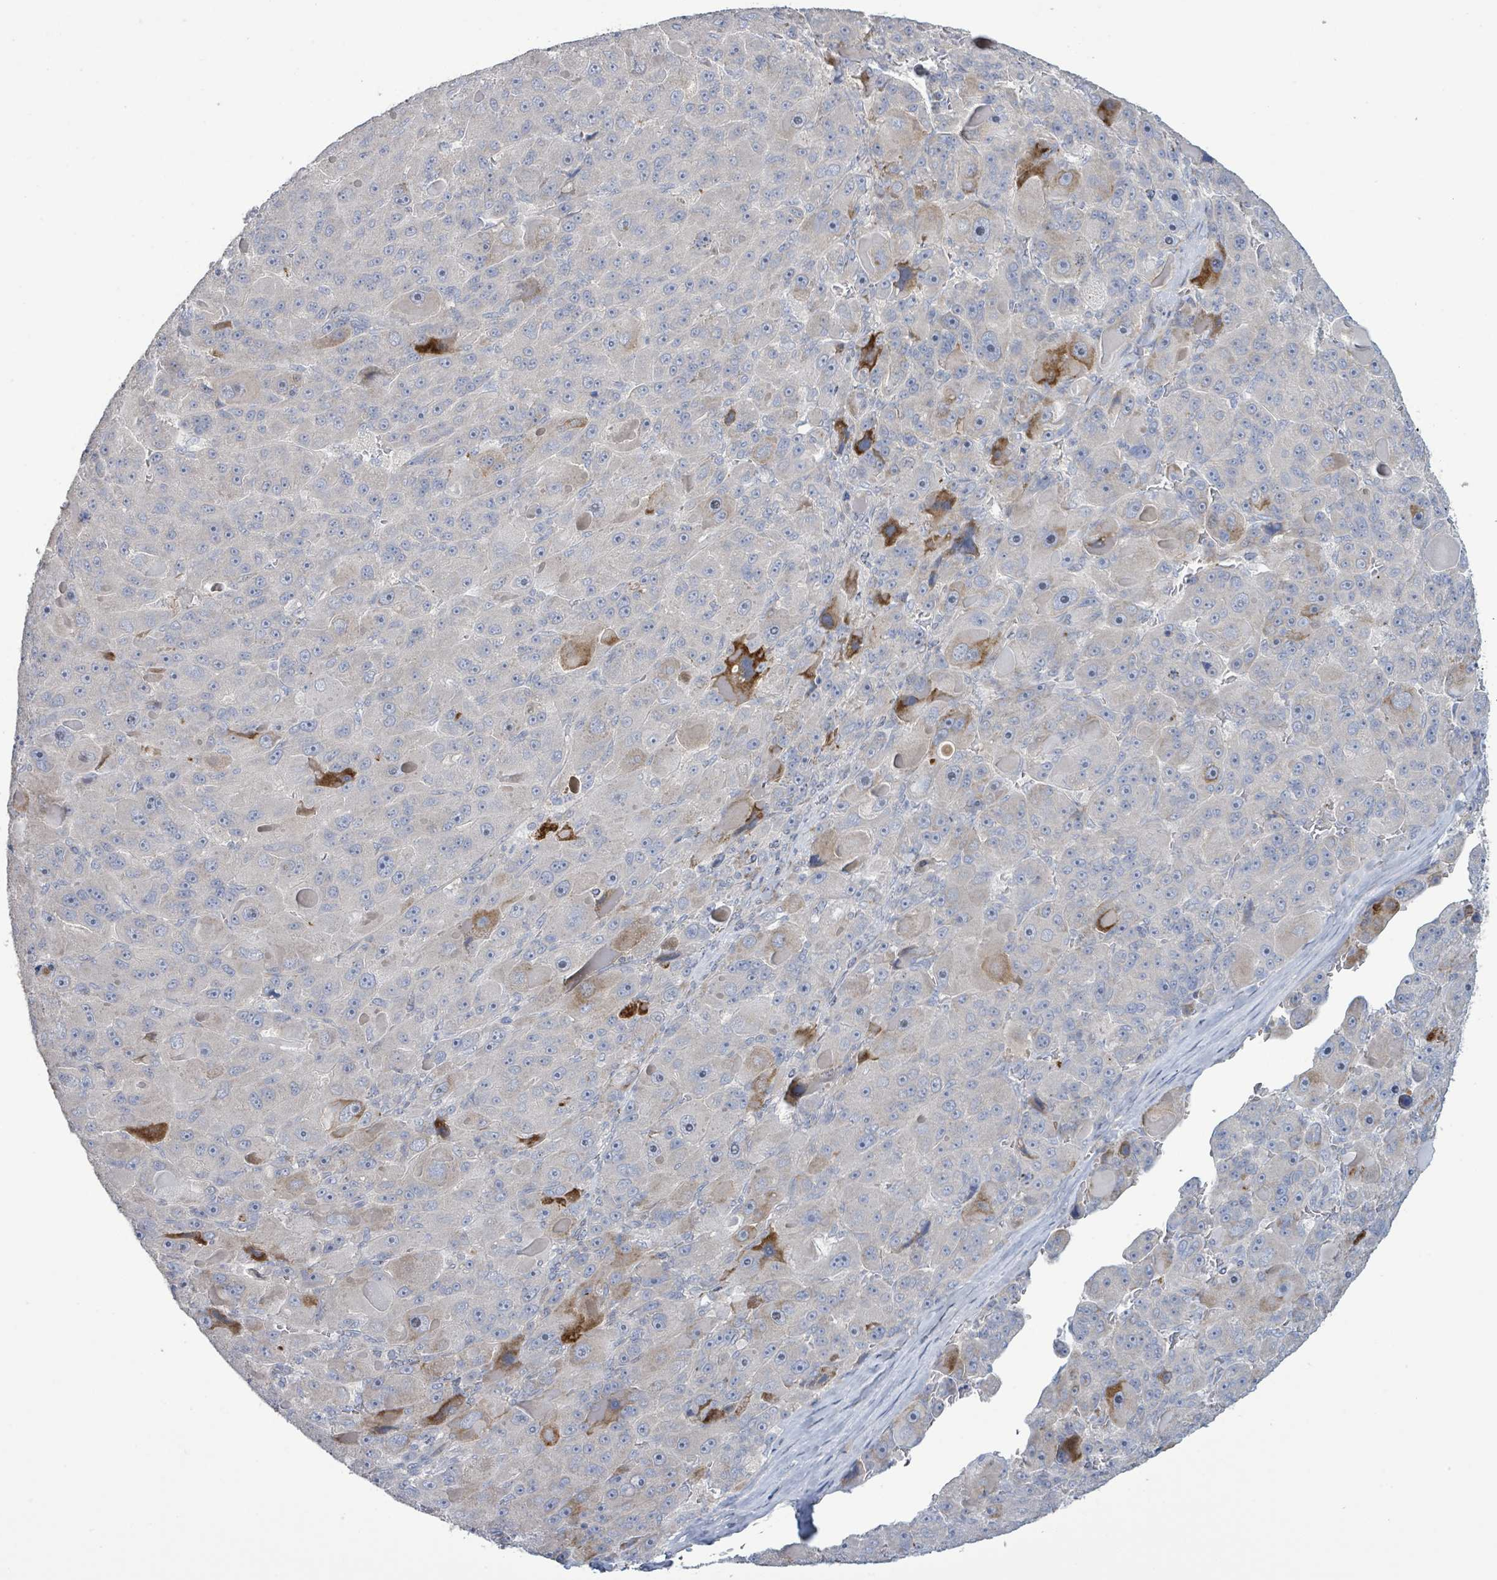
{"staining": {"intensity": "strong", "quantity": "<25%", "location": "cytoplasmic/membranous"}, "tissue": "liver cancer", "cell_type": "Tumor cells", "image_type": "cancer", "snomed": [{"axis": "morphology", "description": "Carcinoma, Hepatocellular, NOS"}, {"axis": "topography", "description": "Liver"}], "caption": "Liver cancer (hepatocellular carcinoma) tissue exhibits strong cytoplasmic/membranous expression in about <25% of tumor cells, visualized by immunohistochemistry. Nuclei are stained in blue.", "gene": "LILRA4", "patient": {"sex": "male", "age": 76}}